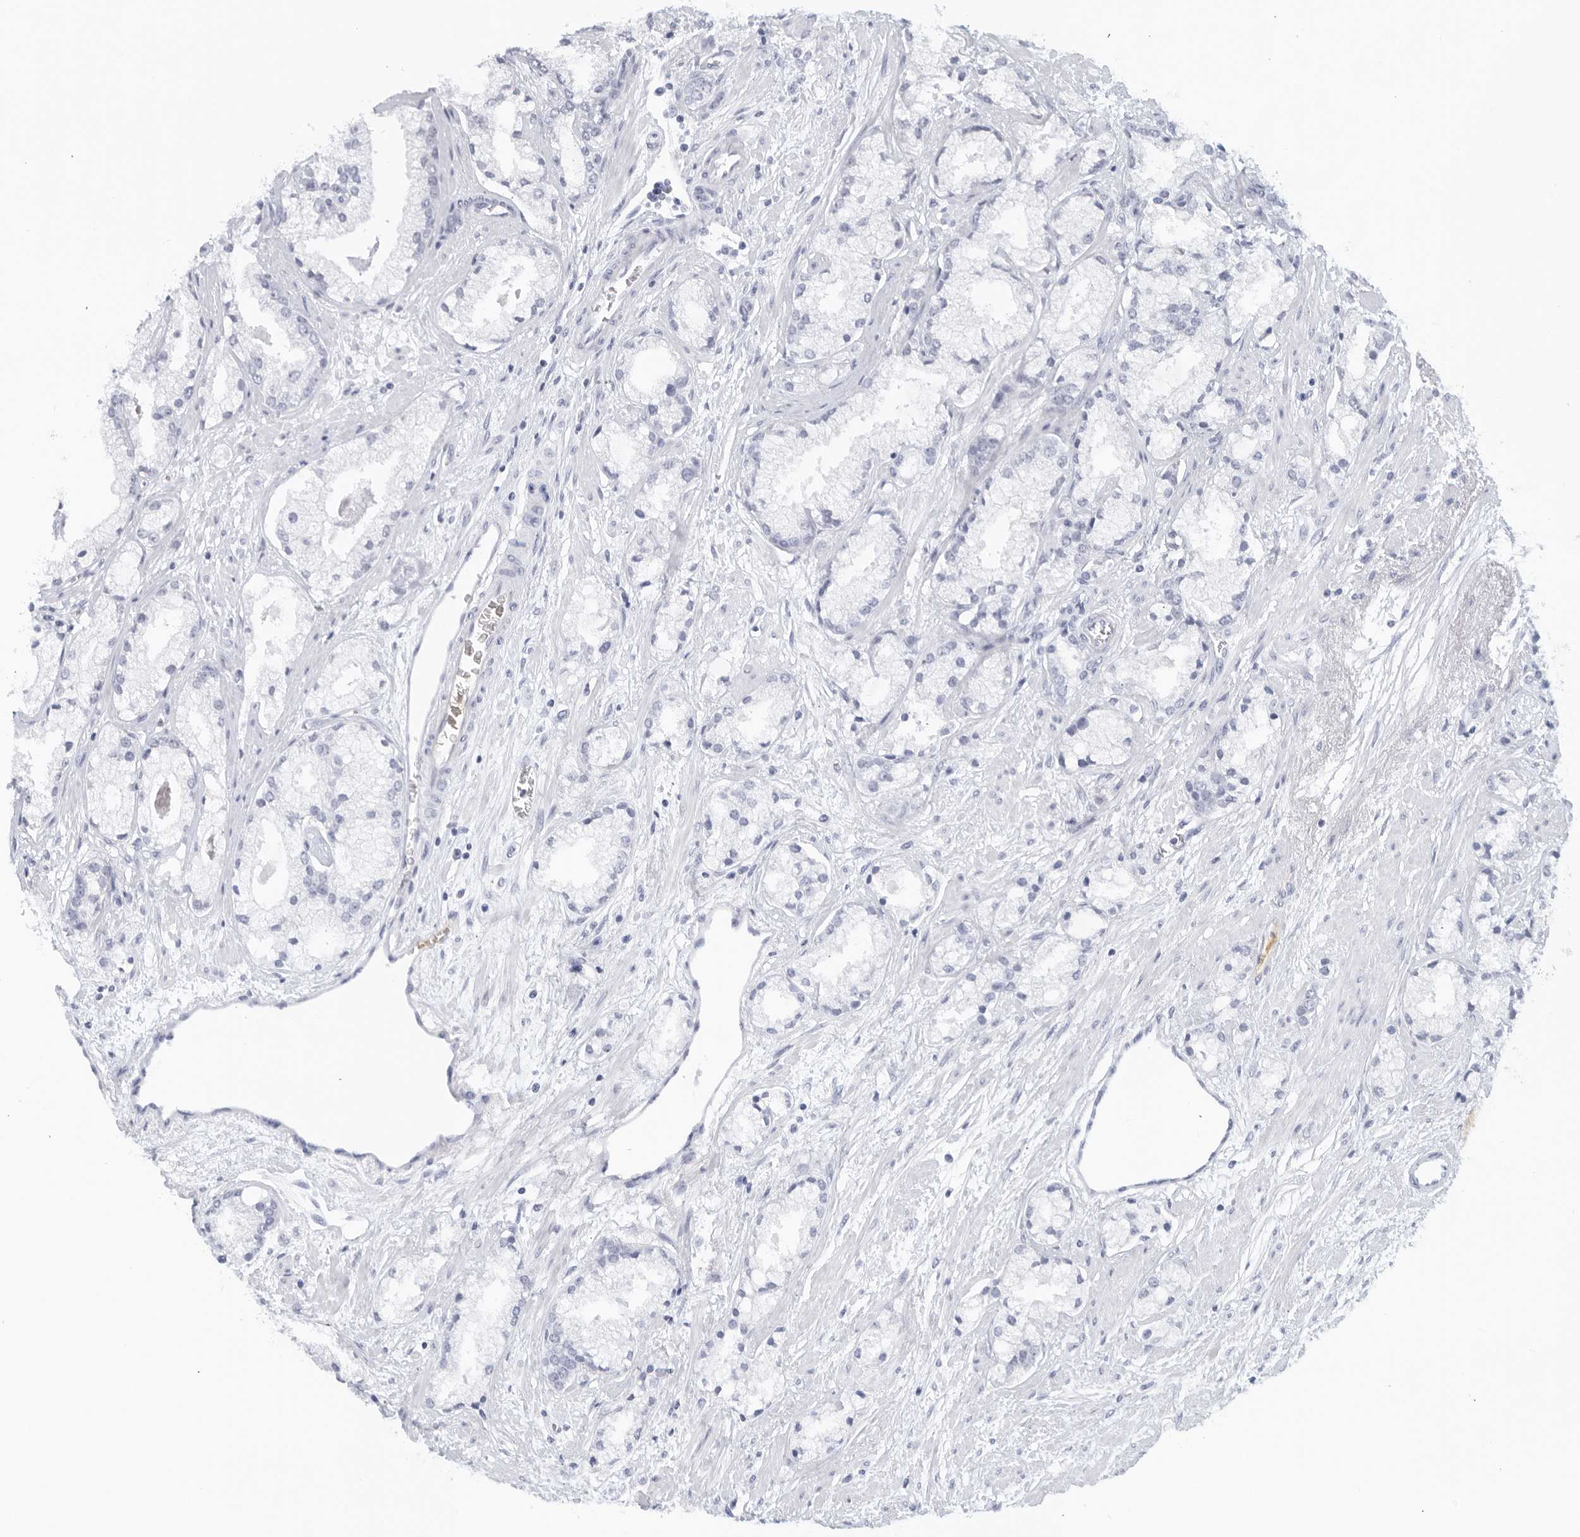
{"staining": {"intensity": "negative", "quantity": "none", "location": "none"}, "tissue": "prostate cancer", "cell_type": "Tumor cells", "image_type": "cancer", "snomed": [{"axis": "morphology", "description": "Adenocarcinoma, High grade"}, {"axis": "topography", "description": "Prostate"}], "caption": "Tumor cells are negative for protein expression in human adenocarcinoma (high-grade) (prostate).", "gene": "FGG", "patient": {"sex": "male", "age": 50}}